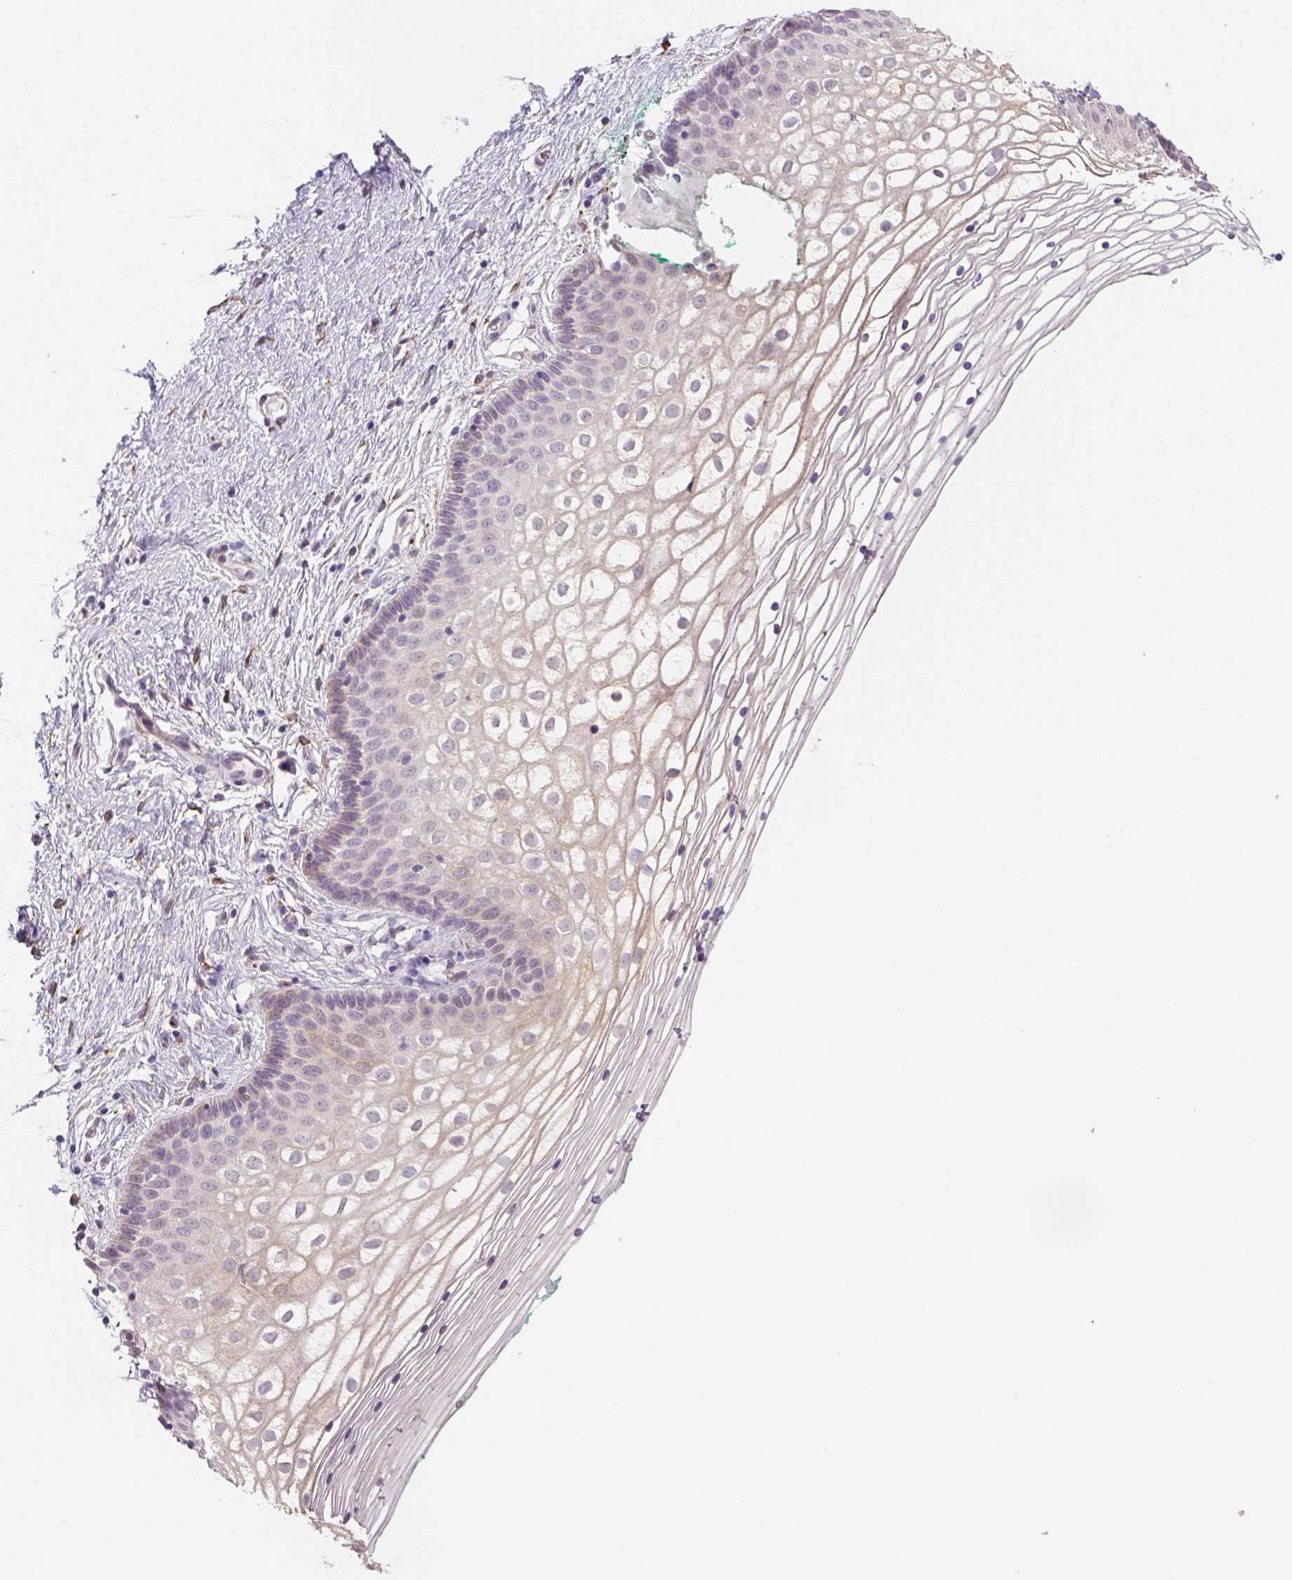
{"staining": {"intensity": "weak", "quantity": ">75%", "location": "cytoplasmic/membranous"}, "tissue": "vagina", "cell_type": "Squamous epithelial cells", "image_type": "normal", "snomed": [{"axis": "morphology", "description": "Normal tissue, NOS"}, {"axis": "topography", "description": "Vagina"}], "caption": "A brown stain highlights weak cytoplasmic/membranous positivity of a protein in squamous epithelial cells of unremarkable human vagina.", "gene": "CACNB1", "patient": {"sex": "female", "age": 36}}